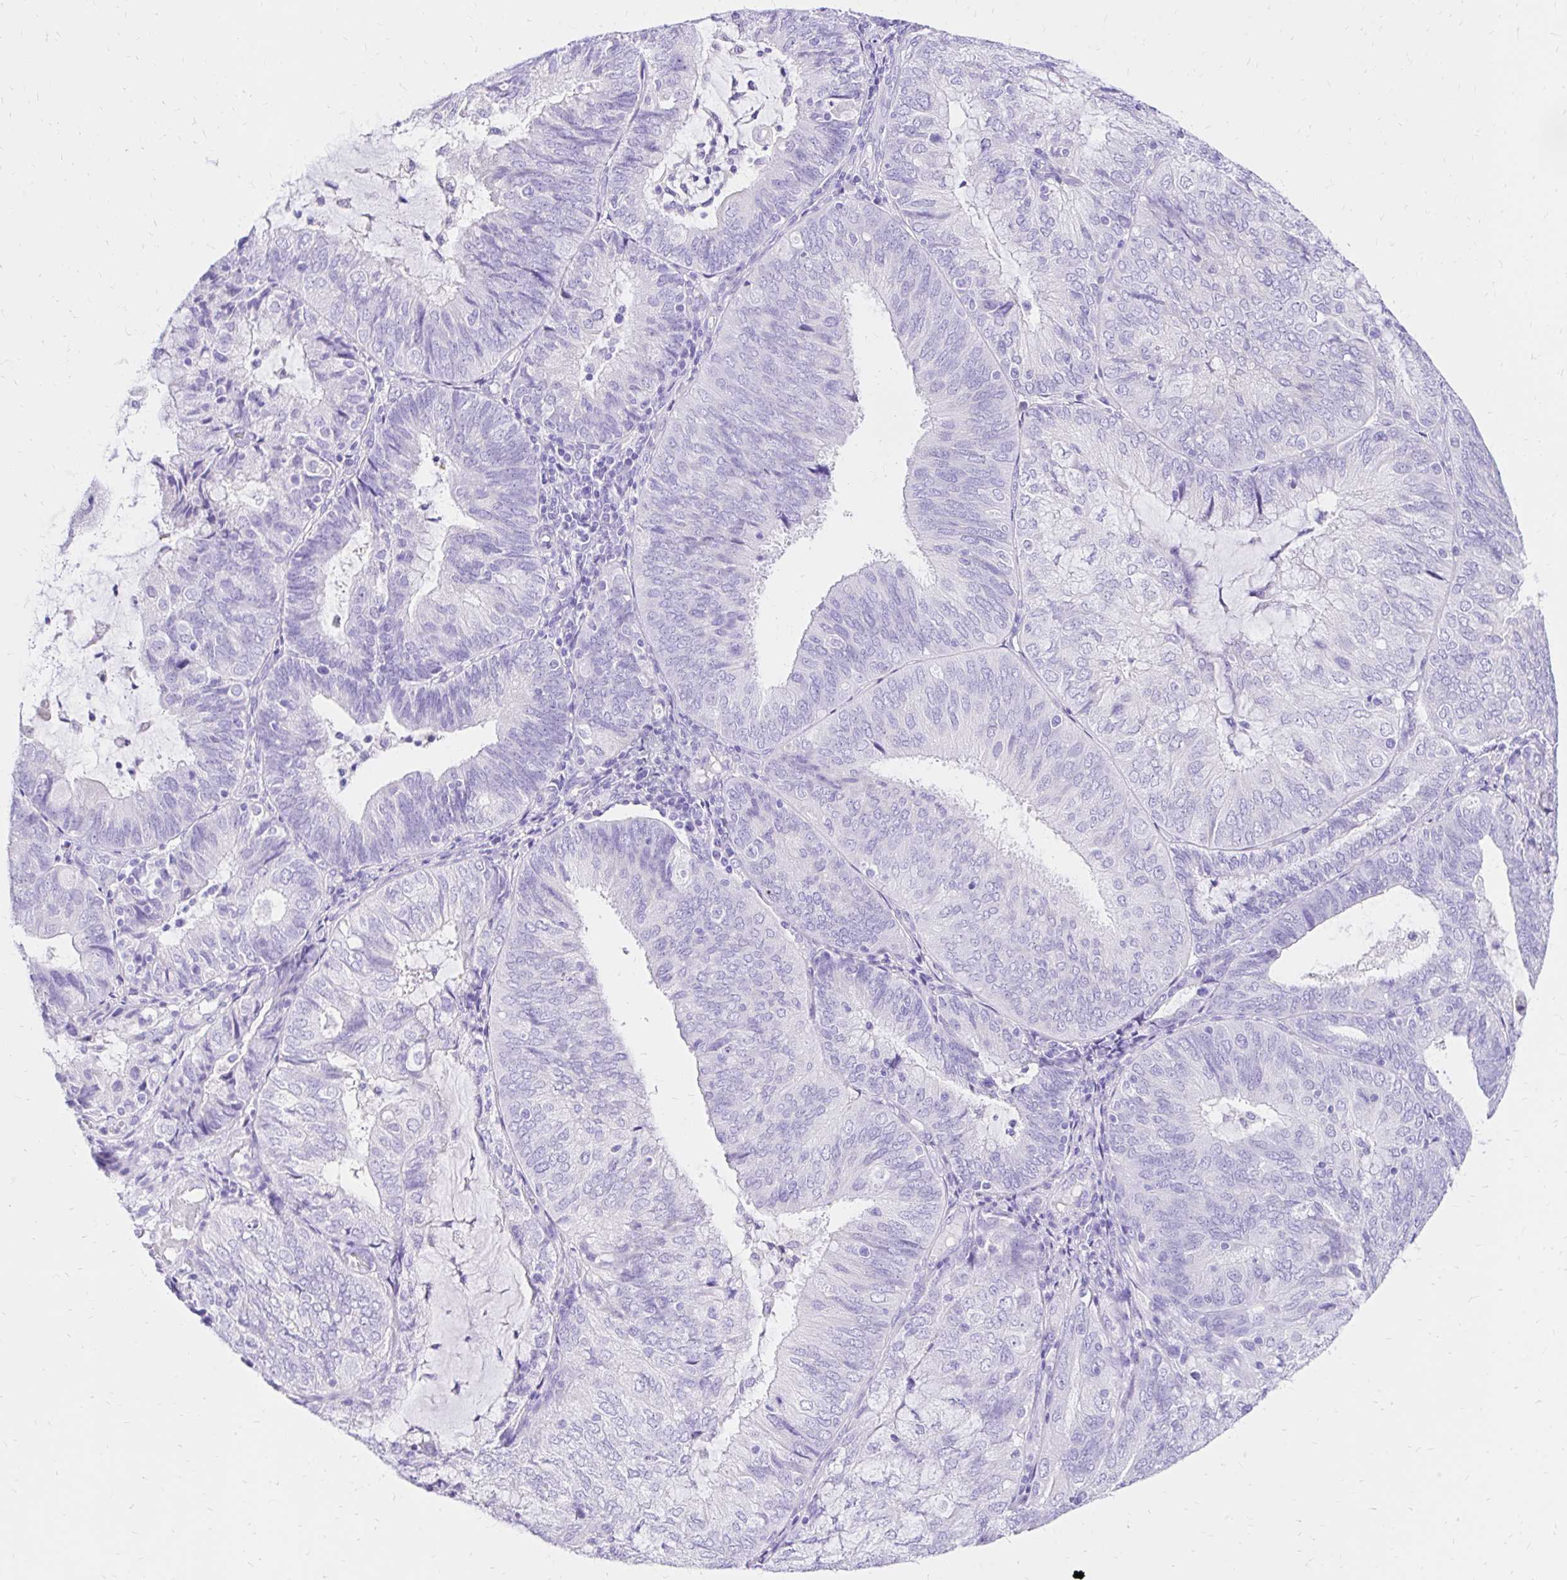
{"staining": {"intensity": "negative", "quantity": "none", "location": "none"}, "tissue": "endometrial cancer", "cell_type": "Tumor cells", "image_type": "cancer", "snomed": [{"axis": "morphology", "description": "Adenocarcinoma, NOS"}, {"axis": "topography", "description": "Endometrium"}], "caption": "Immunohistochemistry (IHC) of endometrial adenocarcinoma reveals no positivity in tumor cells.", "gene": "S100G", "patient": {"sex": "female", "age": 81}}